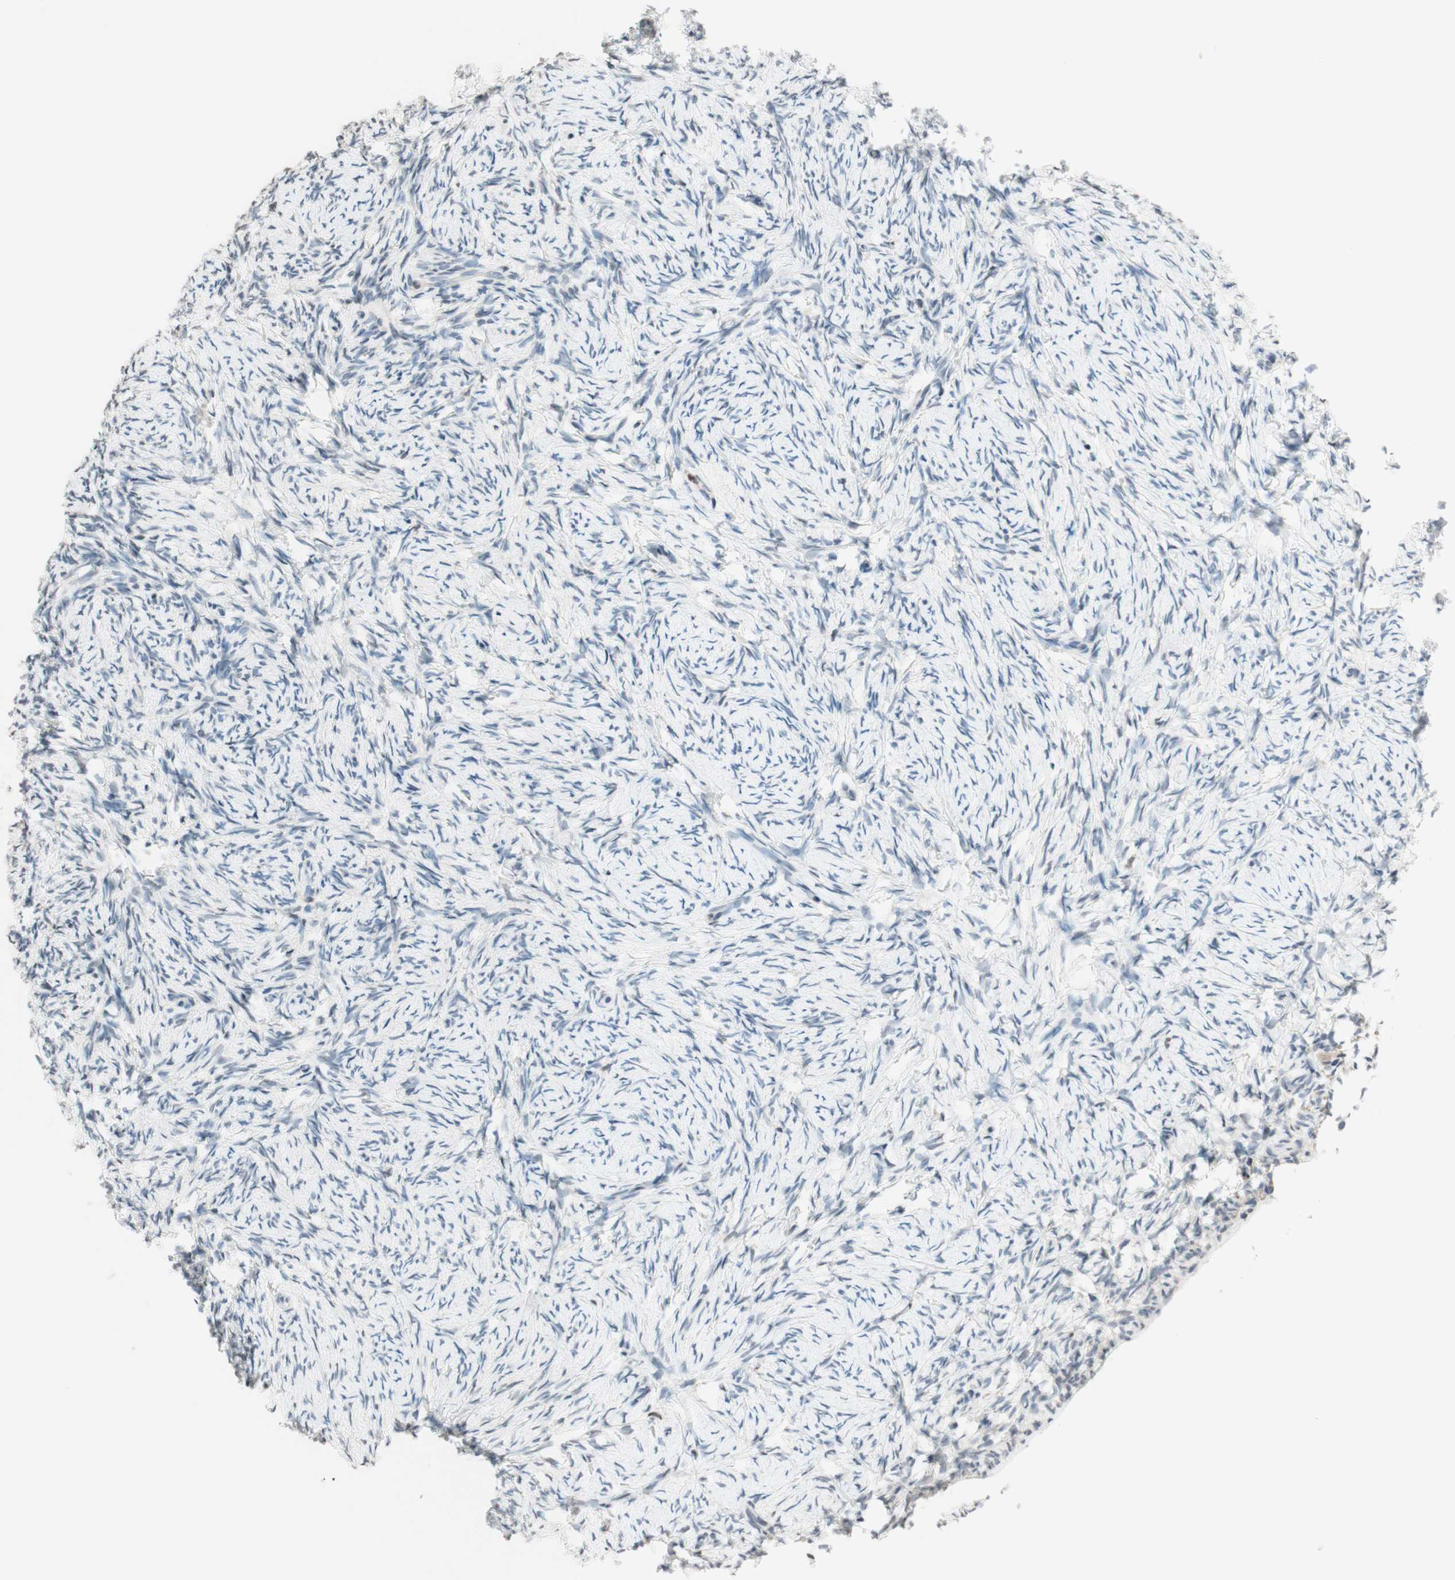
{"staining": {"intensity": "negative", "quantity": "none", "location": "none"}, "tissue": "ovary", "cell_type": "Ovarian stroma cells", "image_type": "normal", "snomed": [{"axis": "morphology", "description": "Normal tissue, NOS"}, {"axis": "topography", "description": "Ovary"}], "caption": "Normal ovary was stained to show a protein in brown. There is no significant positivity in ovarian stroma cells.", "gene": "WIPF1", "patient": {"sex": "female", "age": 60}}